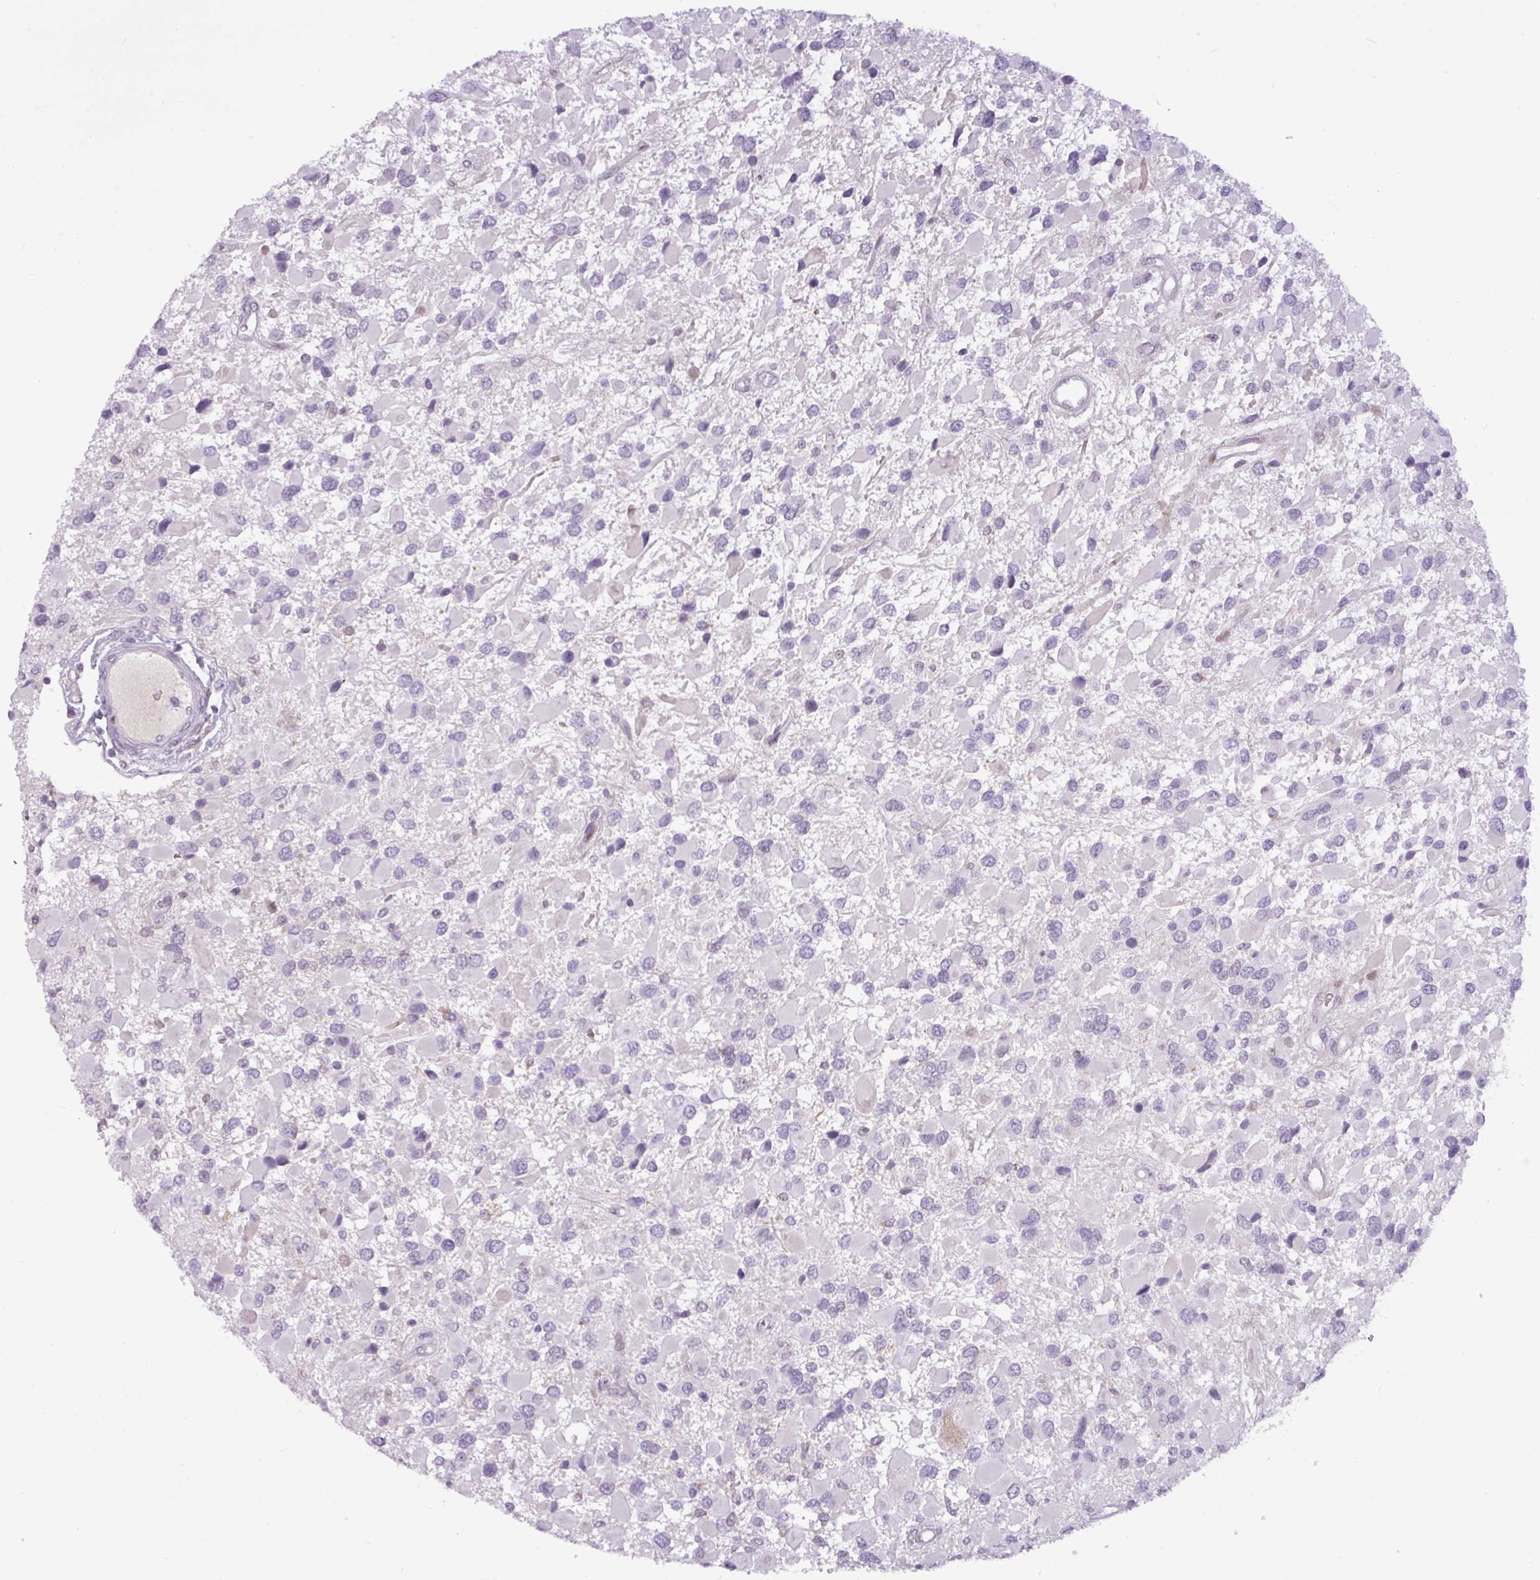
{"staining": {"intensity": "negative", "quantity": "none", "location": "none"}, "tissue": "glioma", "cell_type": "Tumor cells", "image_type": "cancer", "snomed": [{"axis": "morphology", "description": "Glioma, malignant, High grade"}, {"axis": "topography", "description": "Brain"}], "caption": "Human high-grade glioma (malignant) stained for a protein using immunohistochemistry (IHC) displays no expression in tumor cells.", "gene": "SLC66A2", "patient": {"sex": "male", "age": 53}}